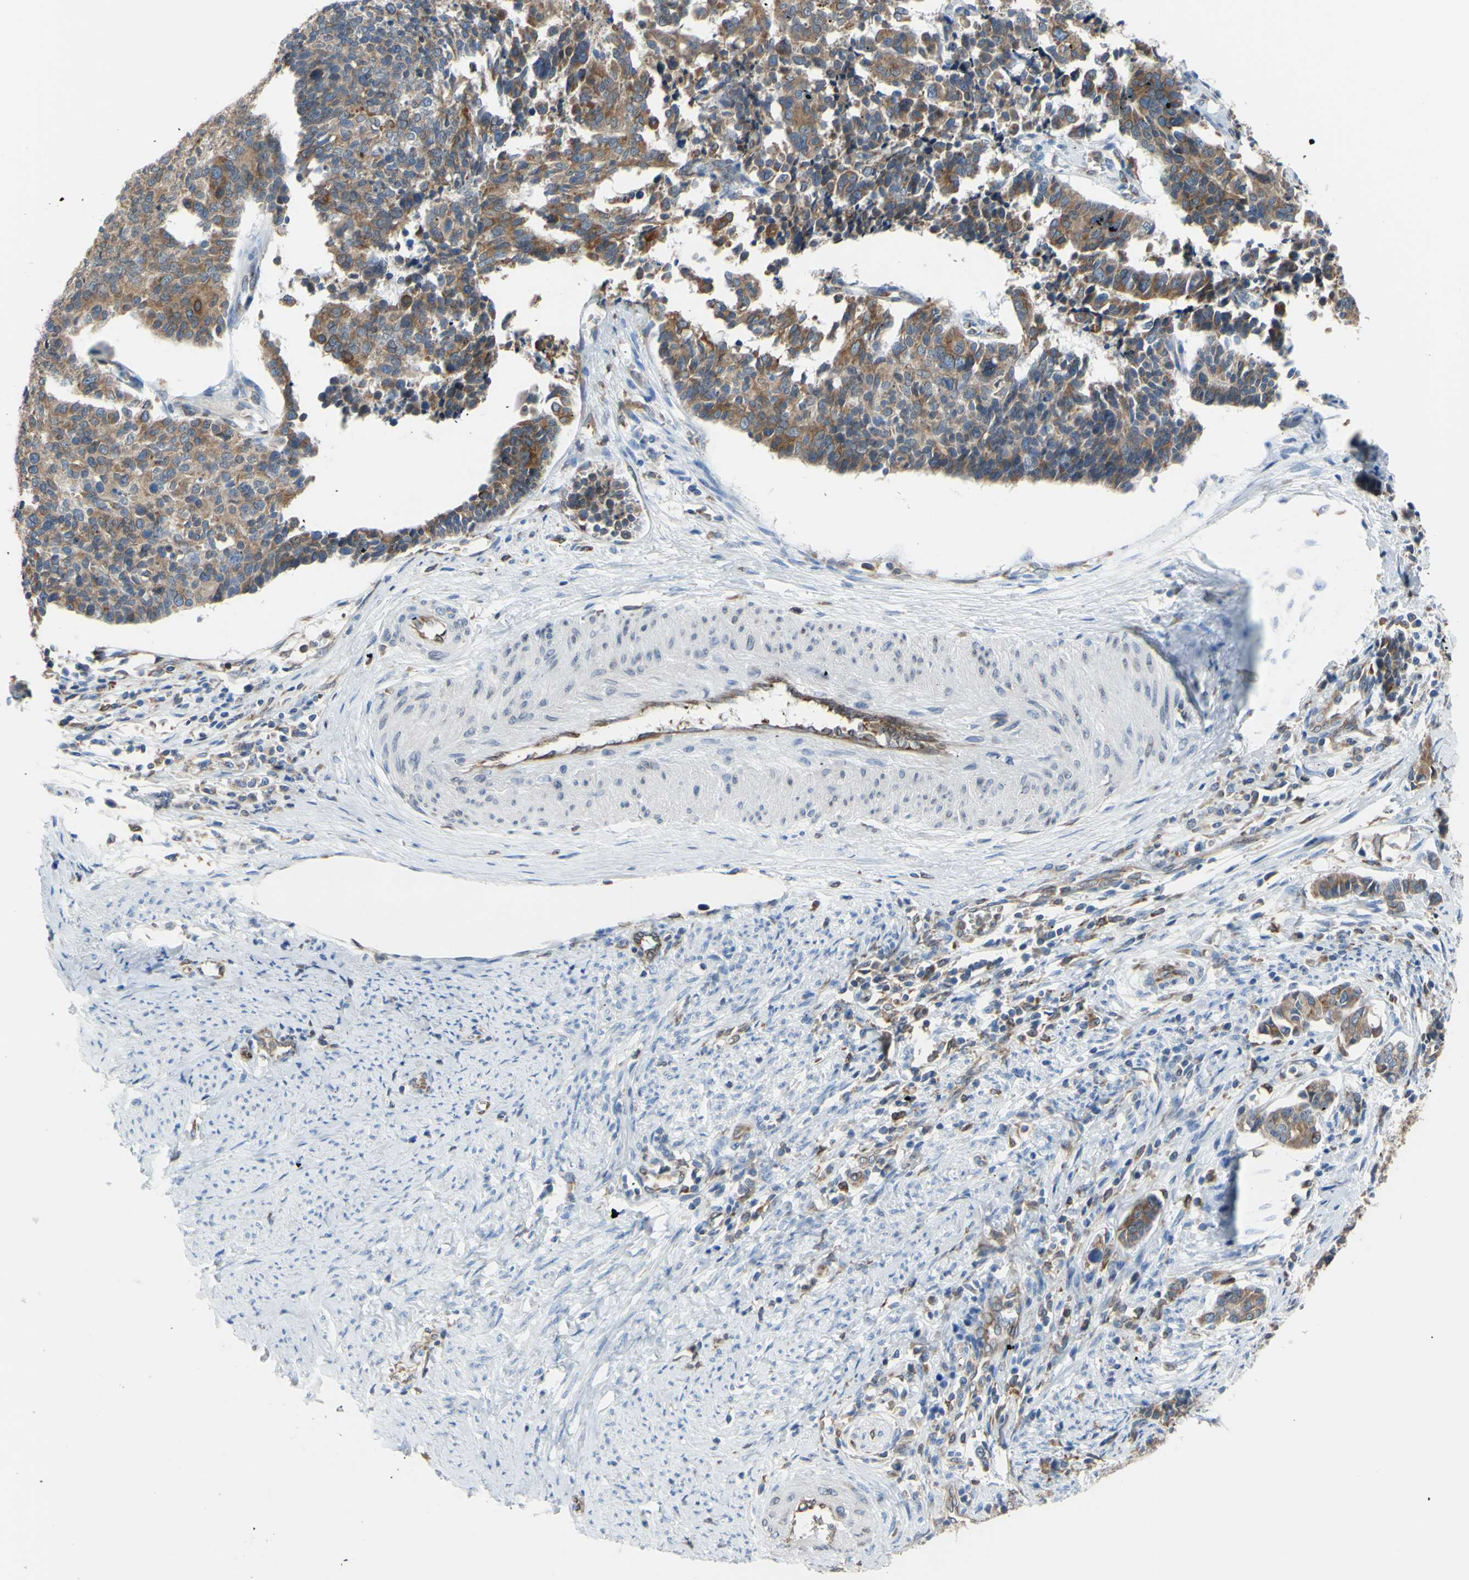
{"staining": {"intensity": "moderate", "quantity": "25%-75%", "location": "cytoplasmic/membranous"}, "tissue": "cervical cancer", "cell_type": "Tumor cells", "image_type": "cancer", "snomed": [{"axis": "morphology", "description": "Normal tissue, NOS"}, {"axis": "morphology", "description": "Squamous cell carcinoma, NOS"}, {"axis": "topography", "description": "Cervix"}], "caption": "Moderate cytoplasmic/membranous protein expression is seen in approximately 25%-75% of tumor cells in cervical cancer.", "gene": "MGST2", "patient": {"sex": "female", "age": 35}}